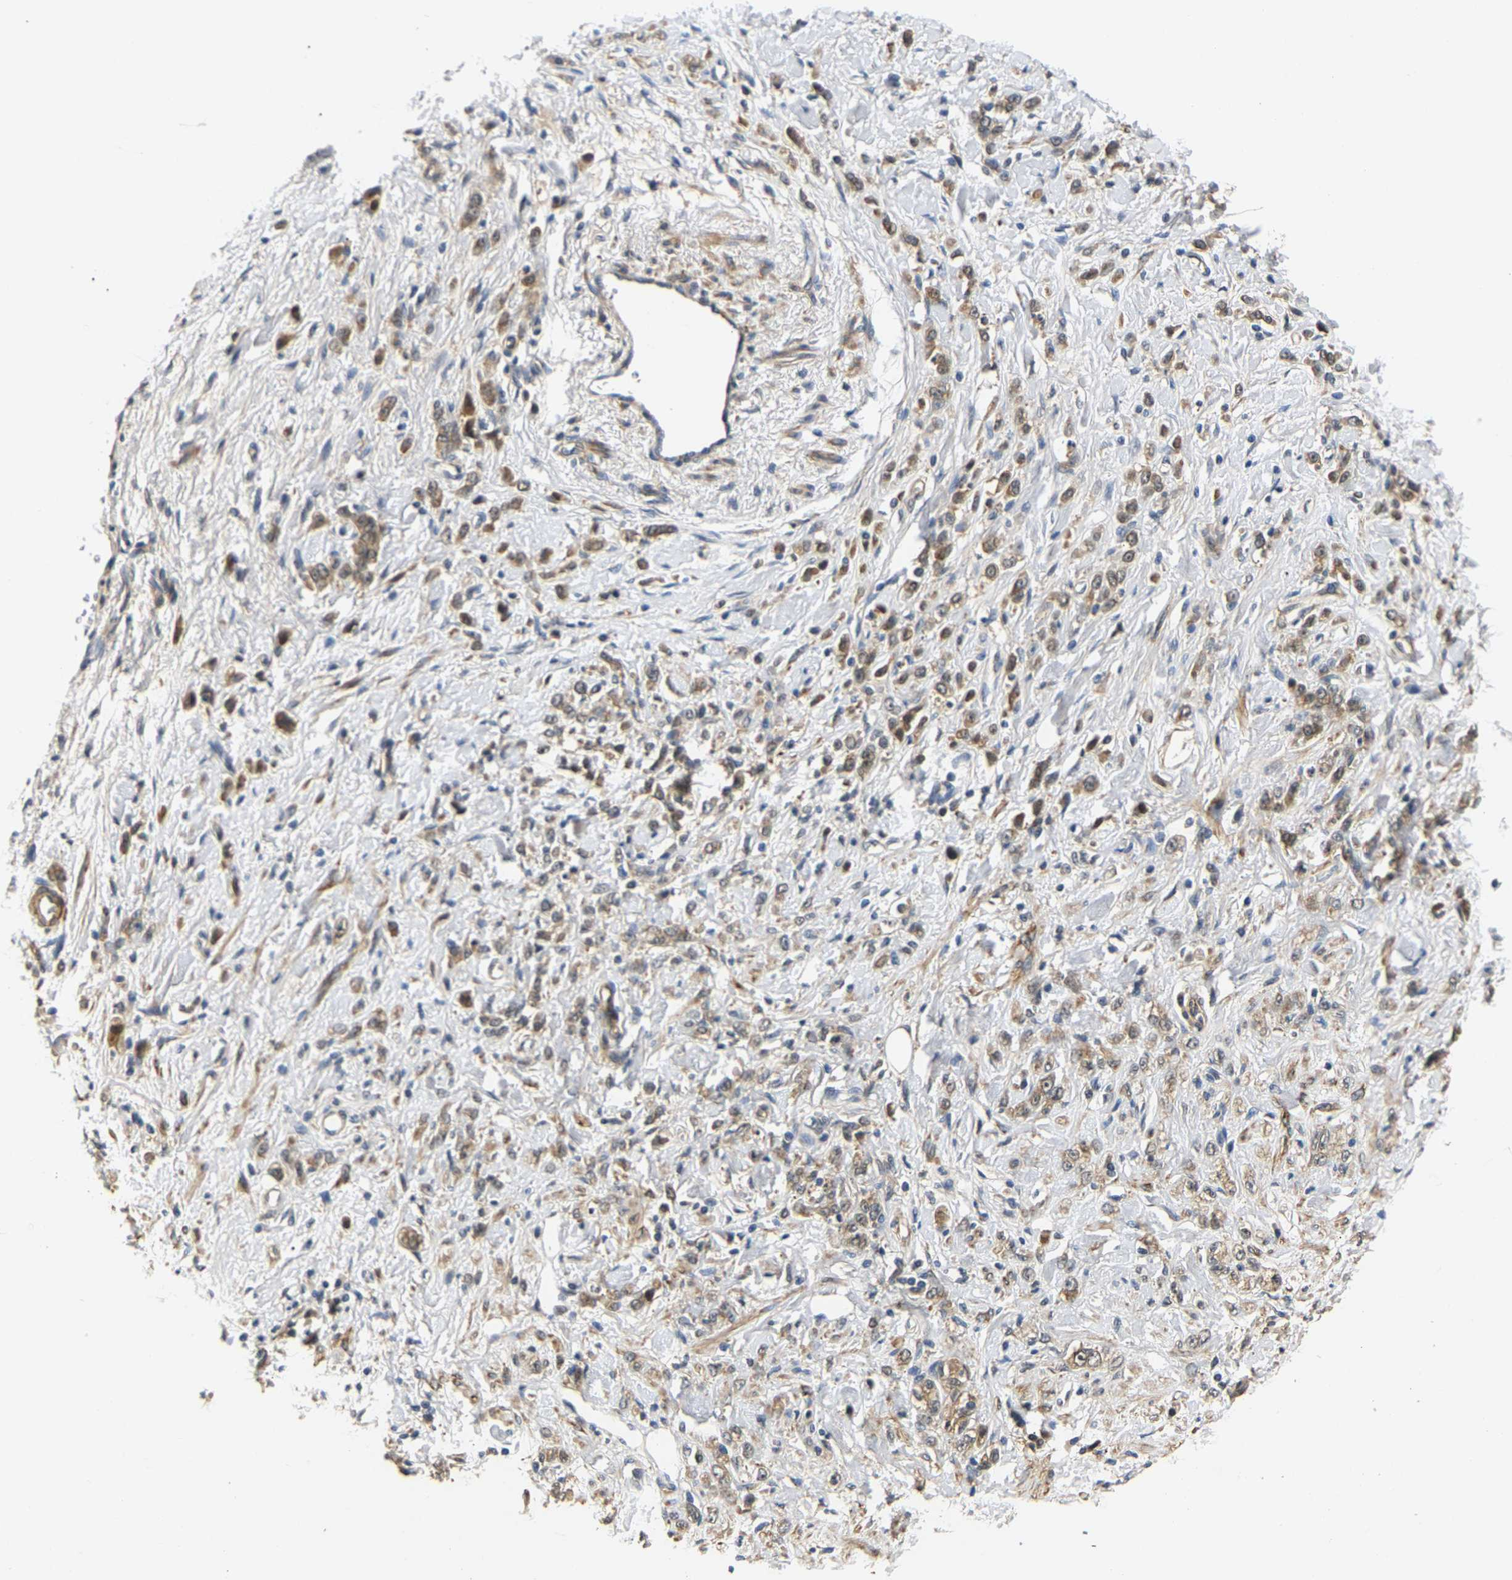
{"staining": {"intensity": "weak", "quantity": ">75%", "location": "cytoplasmic/membranous"}, "tissue": "stomach cancer", "cell_type": "Tumor cells", "image_type": "cancer", "snomed": [{"axis": "morphology", "description": "Normal tissue, NOS"}, {"axis": "morphology", "description": "Adenocarcinoma, NOS"}, {"axis": "topography", "description": "Stomach"}], "caption": "Stomach cancer (adenocarcinoma) stained with IHC reveals weak cytoplasmic/membranous expression in about >75% of tumor cells. (DAB (3,3'-diaminobenzidine) IHC, brown staining for protein, blue staining for nuclei).", "gene": "LARP6", "patient": {"sex": "male", "age": 82}}